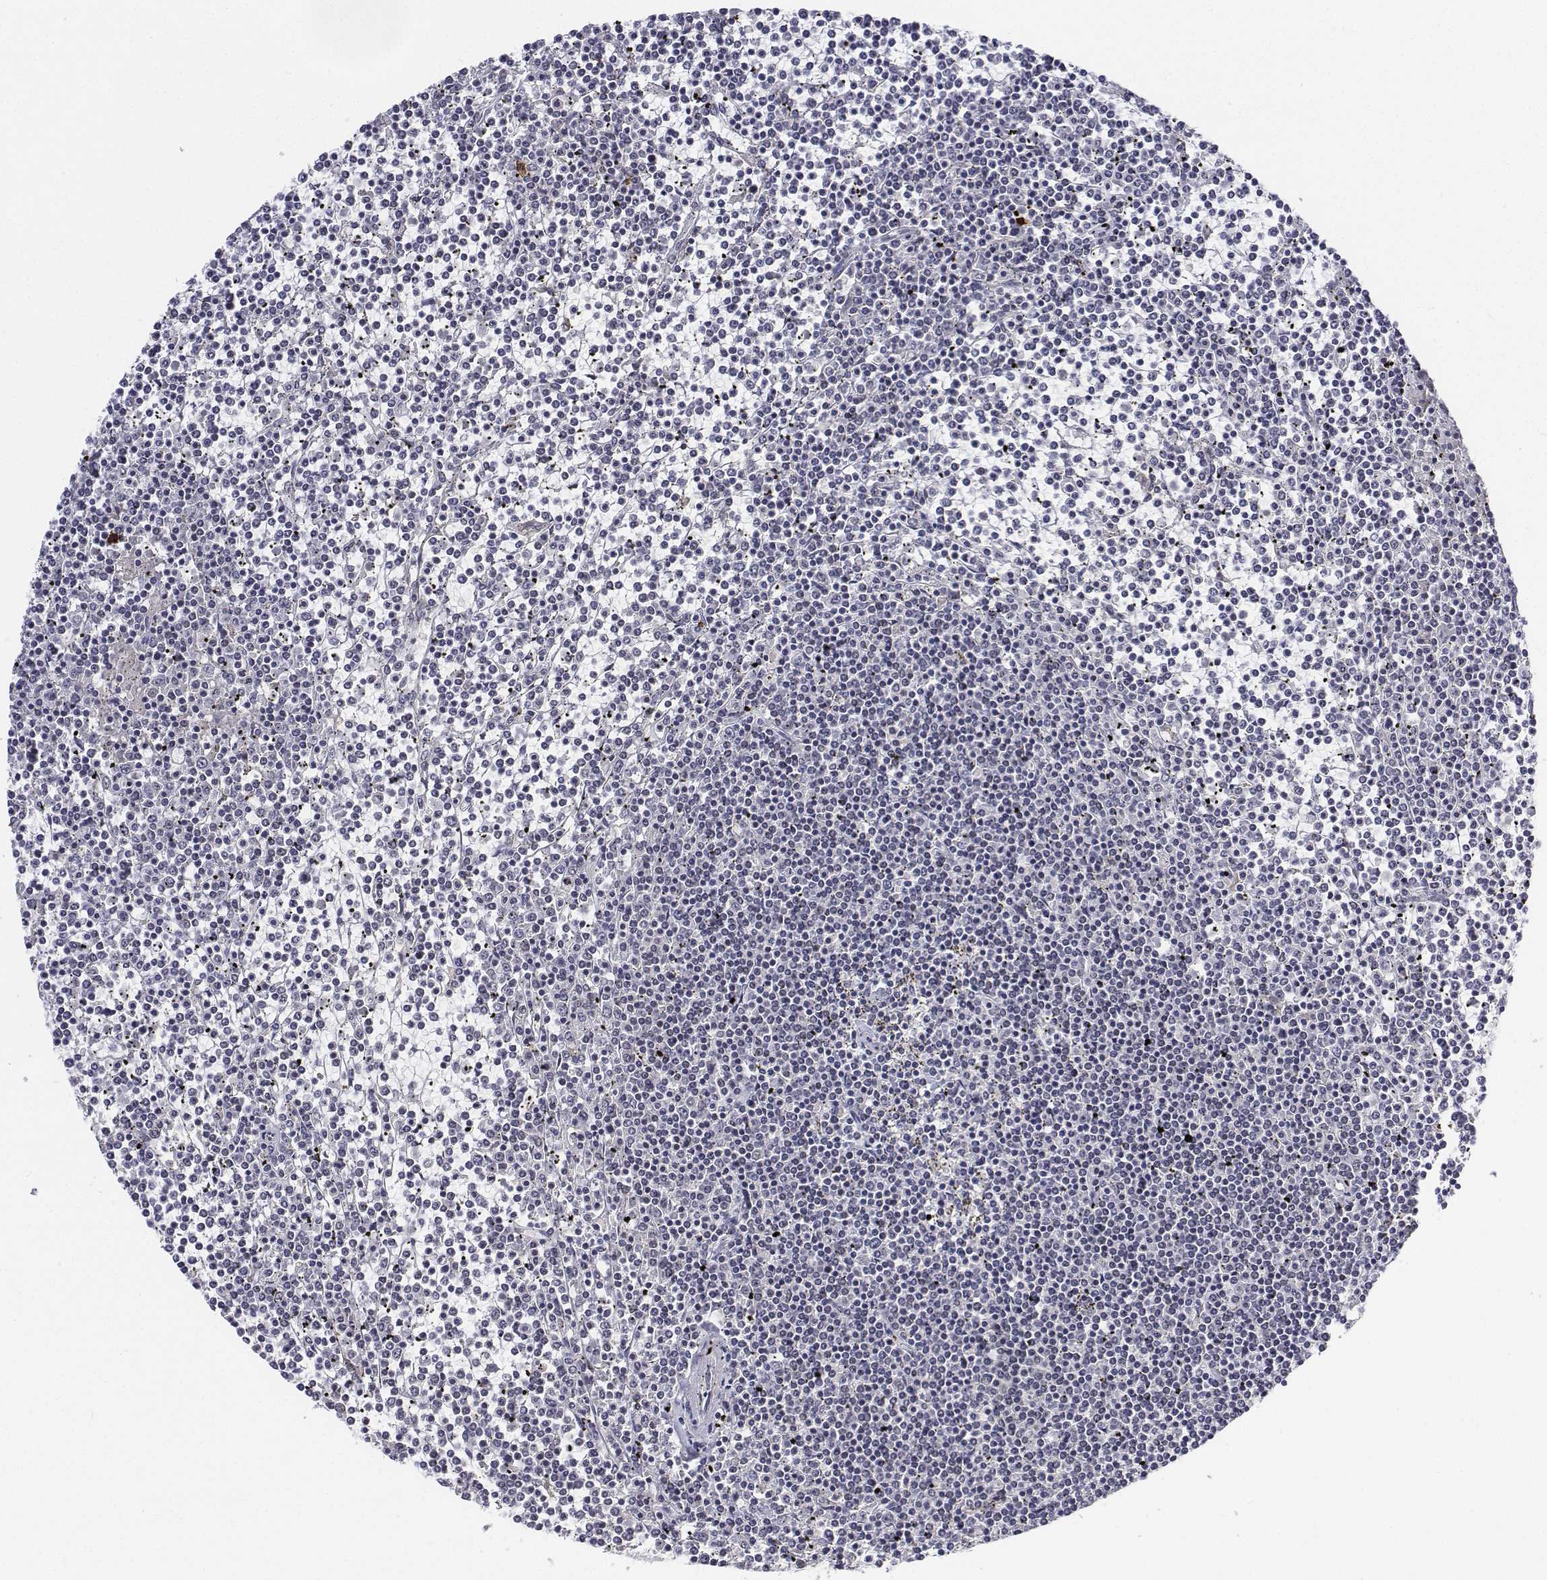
{"staining": {"intensity": "negative", "quantity": "none", "location": "none"}, "tissue": "lymphoma", "cell_type": "Tumor cells", "image_type": "cancer", "snomed": [{"axis": "morphology", "description": "Malignant lymphoma, non-Hodgkin's type, Low grade"}, {"axis": "topography", "description": "Spleen"}], "caption": "Low-grade malignant lymphoma, non-Hodgkin's type stained for a protein using IHC demonstrates no expression tumor cells.", "gene": "ATRX", "patient": {"sex": "female", "age": 19}}